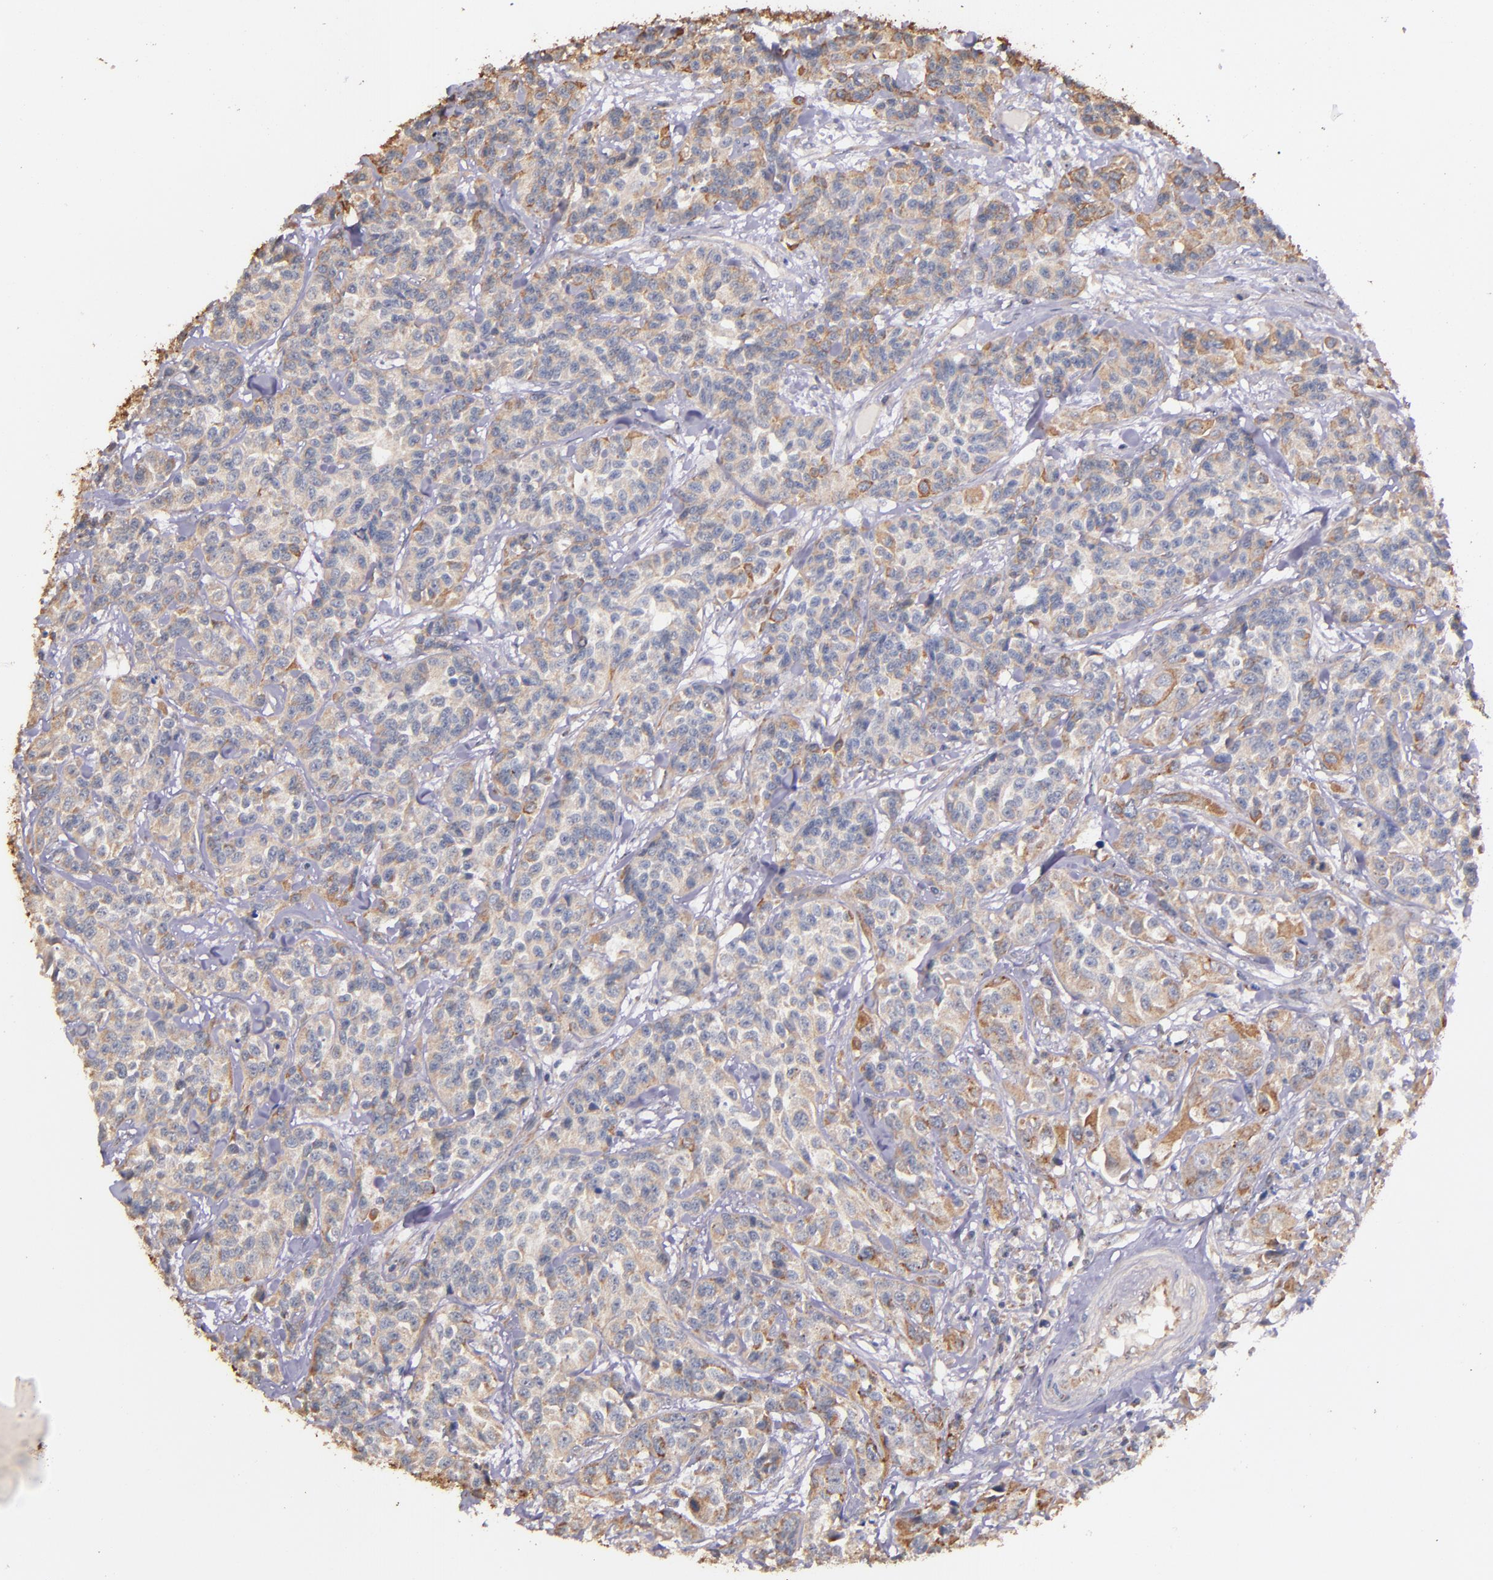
{"staining": {"intensity": "moderate", "quantity": ">75%", "location": "cytoplasmic/membranous"}, "tissue": "urothelial cancer", "cell_type": "Tumor cells", "image_type": "cancer", "snomed": [{"axis": "morphology", "description": "Urothelial carcinoma, High grade"}, {"axis": "topography", "description": "Urinary bladder"}], "caption": "An image of human high-grade urothelial carcinoma stained for a protein shows moderate cytoplasmic/membranous brown staining in tumor cells. Using DAB (brown) and hematoxylin (blue) stains, captured at high magnification using brightfield microscopy.", "gene": "SHC1", "patient": {"sex": "female", "age": 81}}